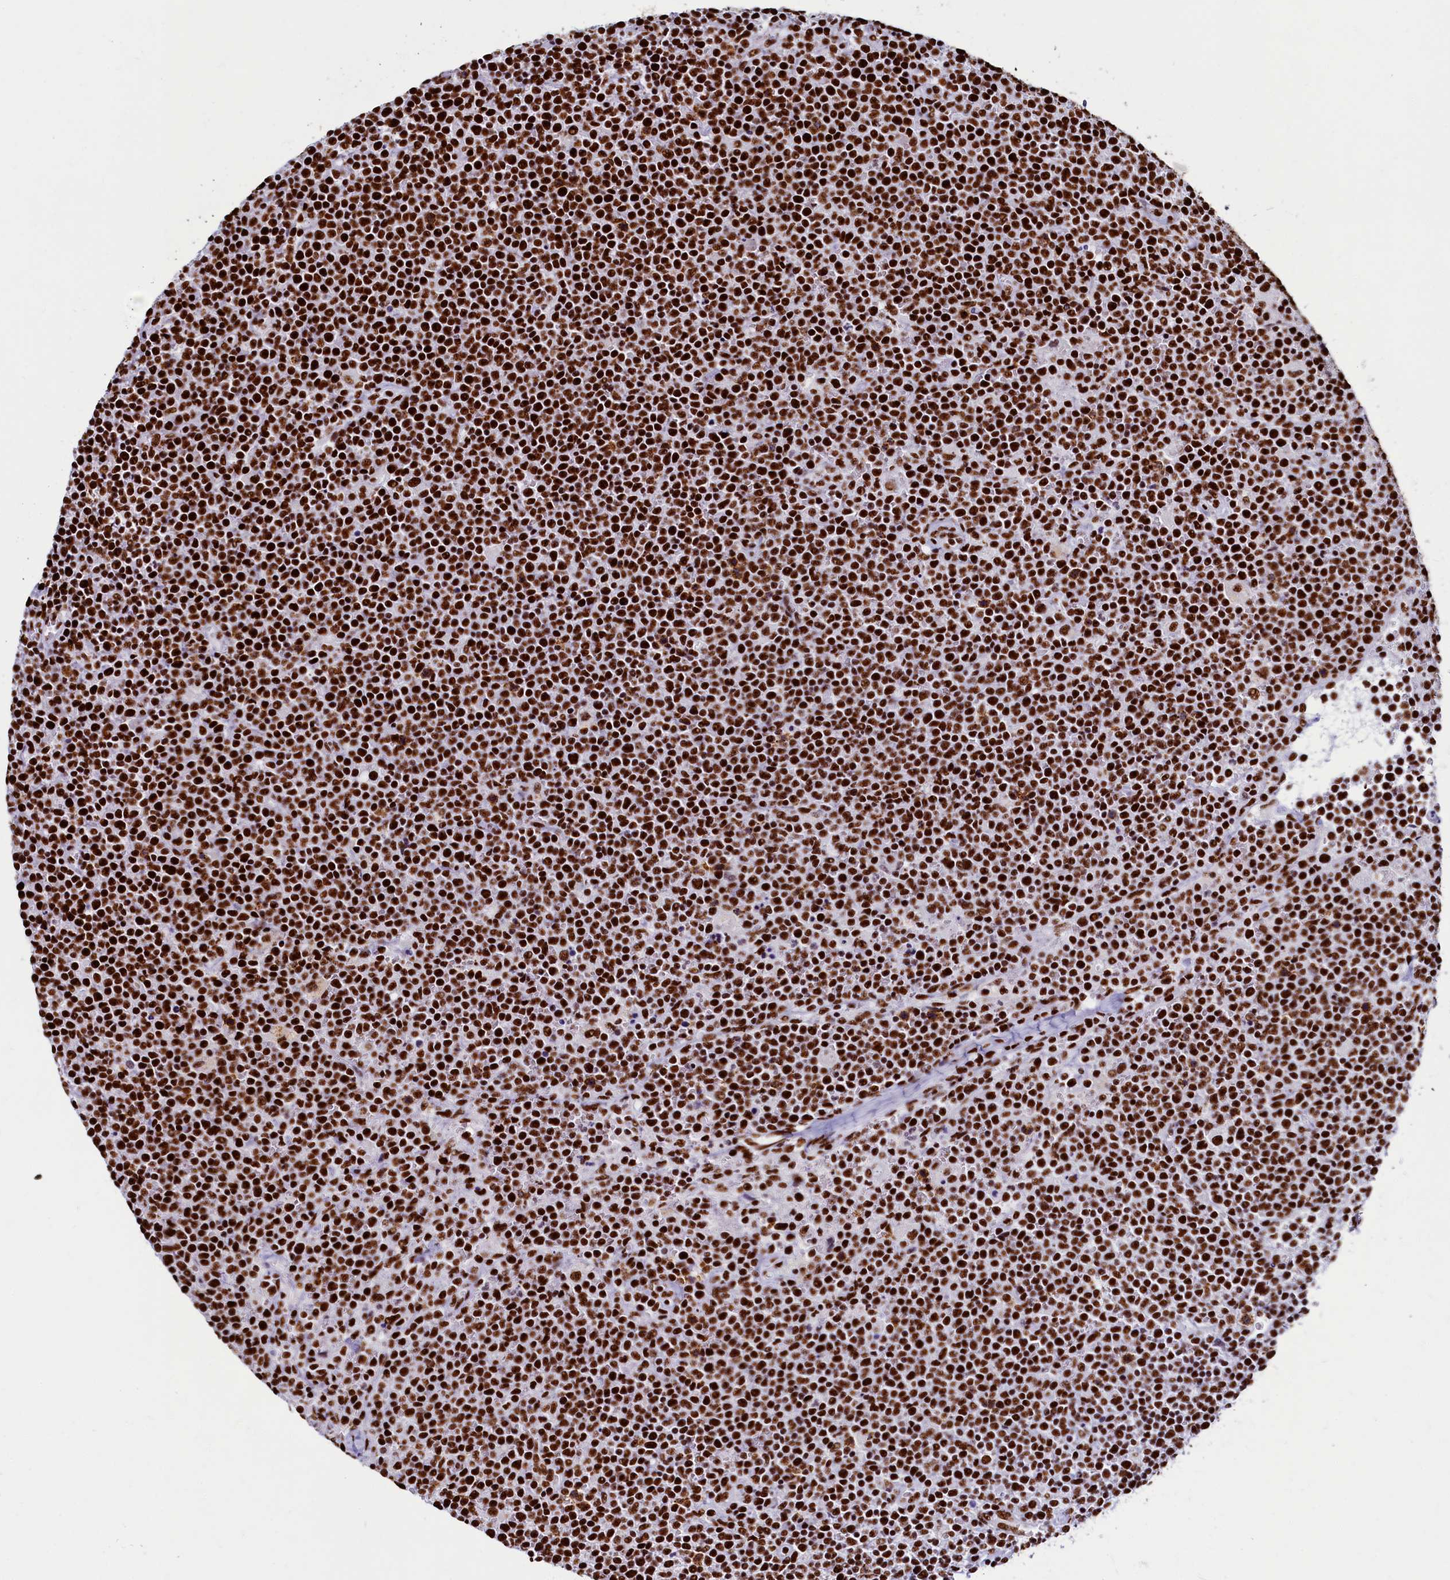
{"staining": {"intensity": "strong", "quantity": ">75%", "location": "nuclear"}, "tissue": "lymphoma", "cell_type": "Tumor cells", "image_type": "cancer", "snomed": [{"axis": "morphology", "description": "Malignant lymphoma, non-Hodgkin's type, High grade"}, {"axis": "topography", "description": "Lymph node"}], "caption": "High-grade malignant lymphoma, non-Hodgkin's type stained with a brown dye displays strong nuclear positive expression in about >75% of tumor cells.", "gene": "SRRM2", "patient": {"sex": "male", "age": 61}}